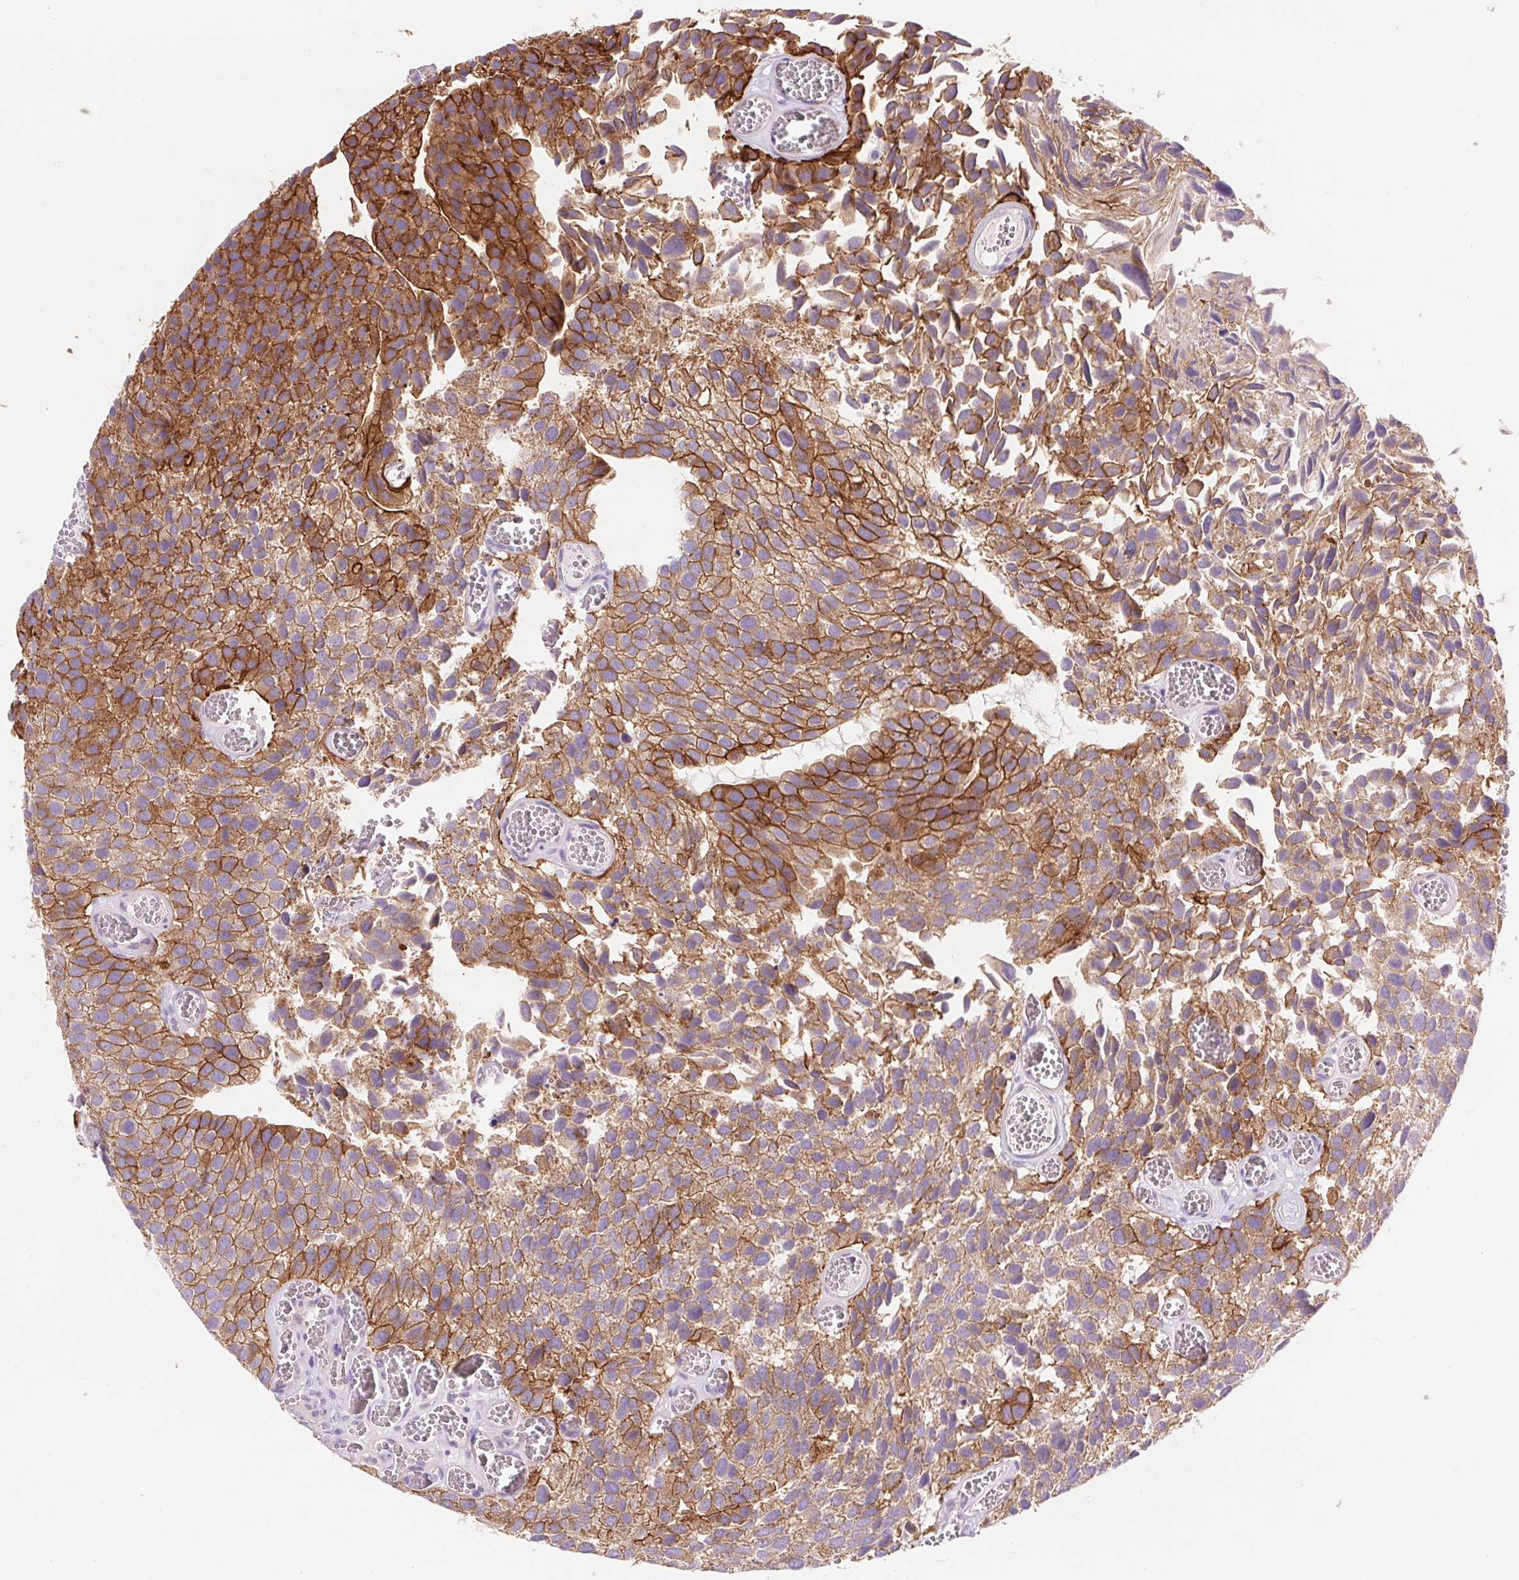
{"staining": {"intensity": "strong", "quantity": "25%-75%", "location": "cytoplasmic/membranous"}, "tissue": "urothelial cancer", "cell_type": "Tumor cells", "image_type": "cancer", "snomed": [{"axis": "morphology", "description": "Urothelial carcinoma, Low grade"}, {"axis": "topography", "description": "Urinary bladder"}], "caption": "DAB immunohistochemical staining of urothelial carcinoma (low-grade) displays strong cytoplasmic/membranous protein positivity in approximately 25%-75% of tumor cells. The staining is performed using DAB (3,3'-diaminobenzidine) brown chromogen to label protein expression. The nuclei are counter-stained blue using hematoxylin.", "gene": "DIXDC1", "patient": {"sex": "female", "age": 69}}